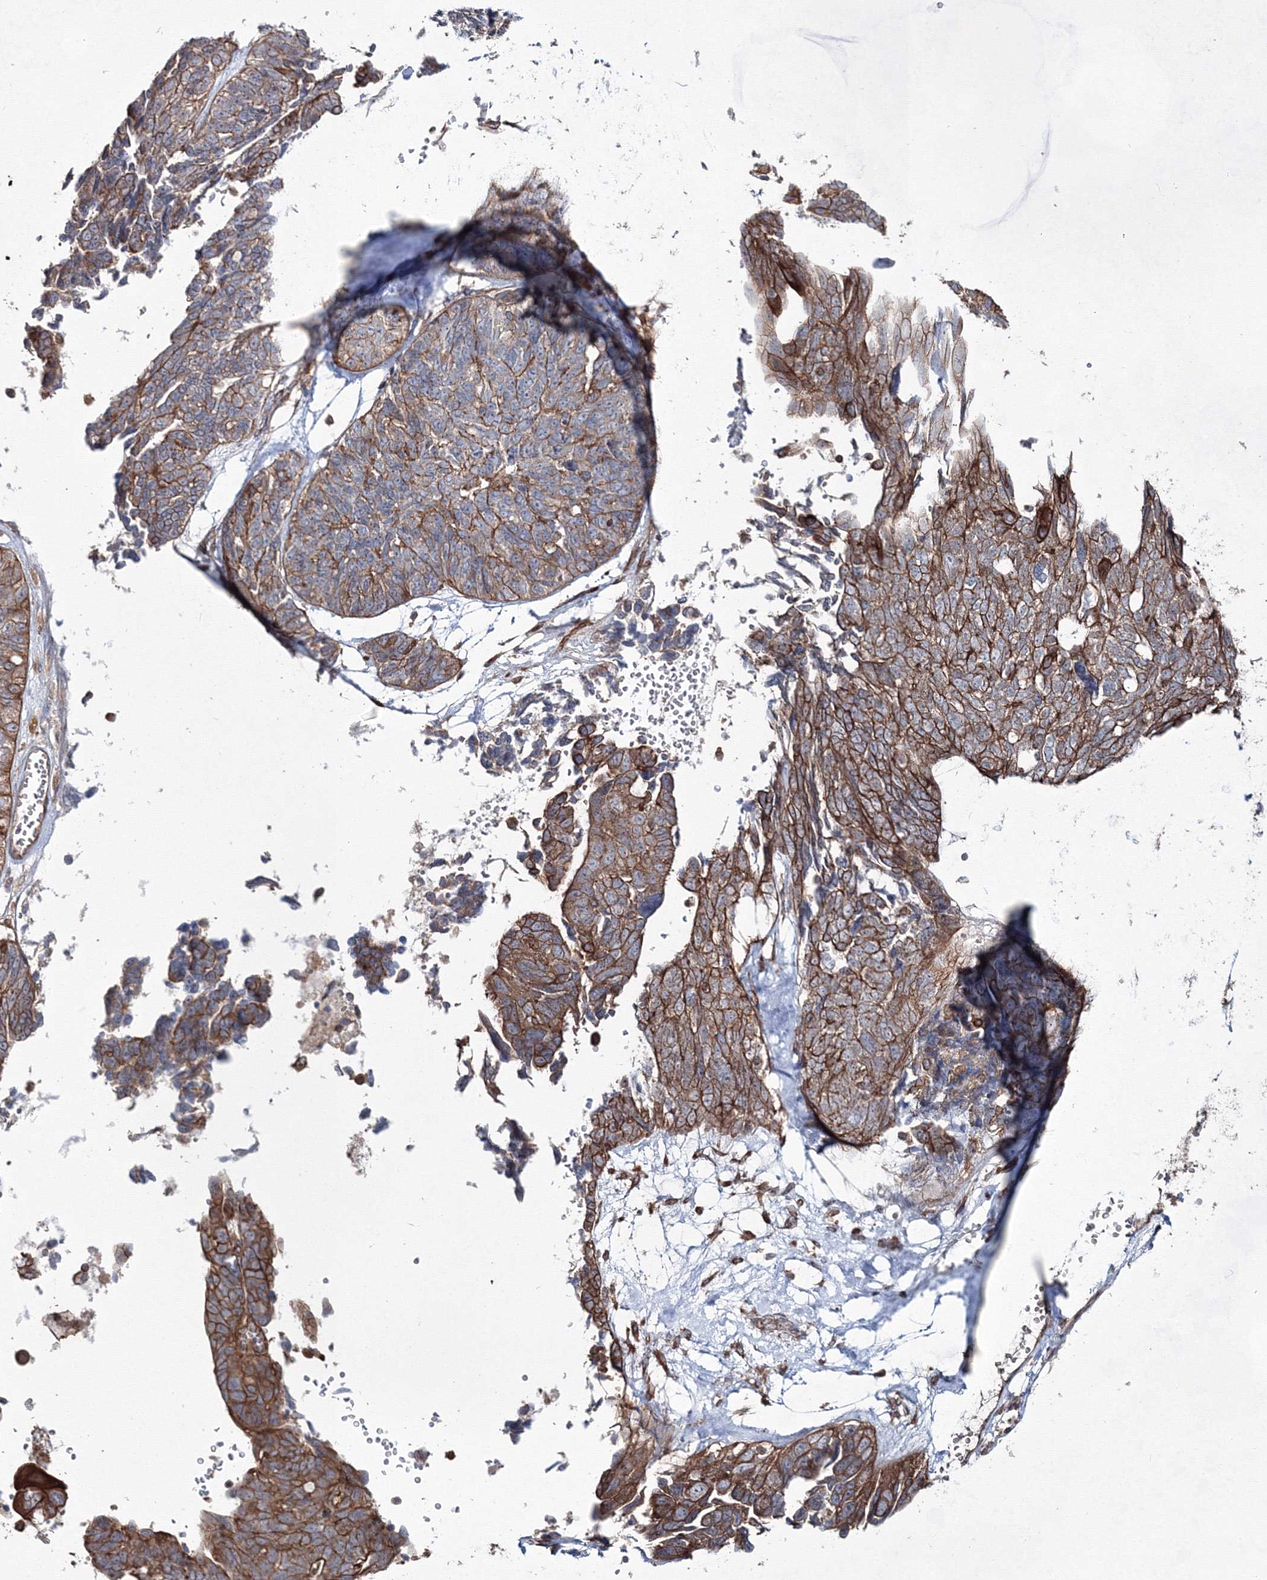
{"staining": {"intensity": "moderate", "quantity": ">75%", "location": "cytoplasmic/membranous"}, "tissue": "ovarian cancer", "cell_type": "Tumor cells", "image_type": "cancer", "snomed": [{"axis": "morphology", "description": "Cystadenocarcinoma, serous, NOS"}, {"axis": "topography", "description": "Ovary"}], "caption": "Brown immunohistochemical staining in human serous cystadenocarcinoma (ovarian) demonstrates moderate cytoplasmic/membranous expression in about >75% of tumor cells. (DAB = brown stain, brightfield microscopy at high magnification).", "gene": "EXOC6", "patient": {"sex": "female", "age": 79}}